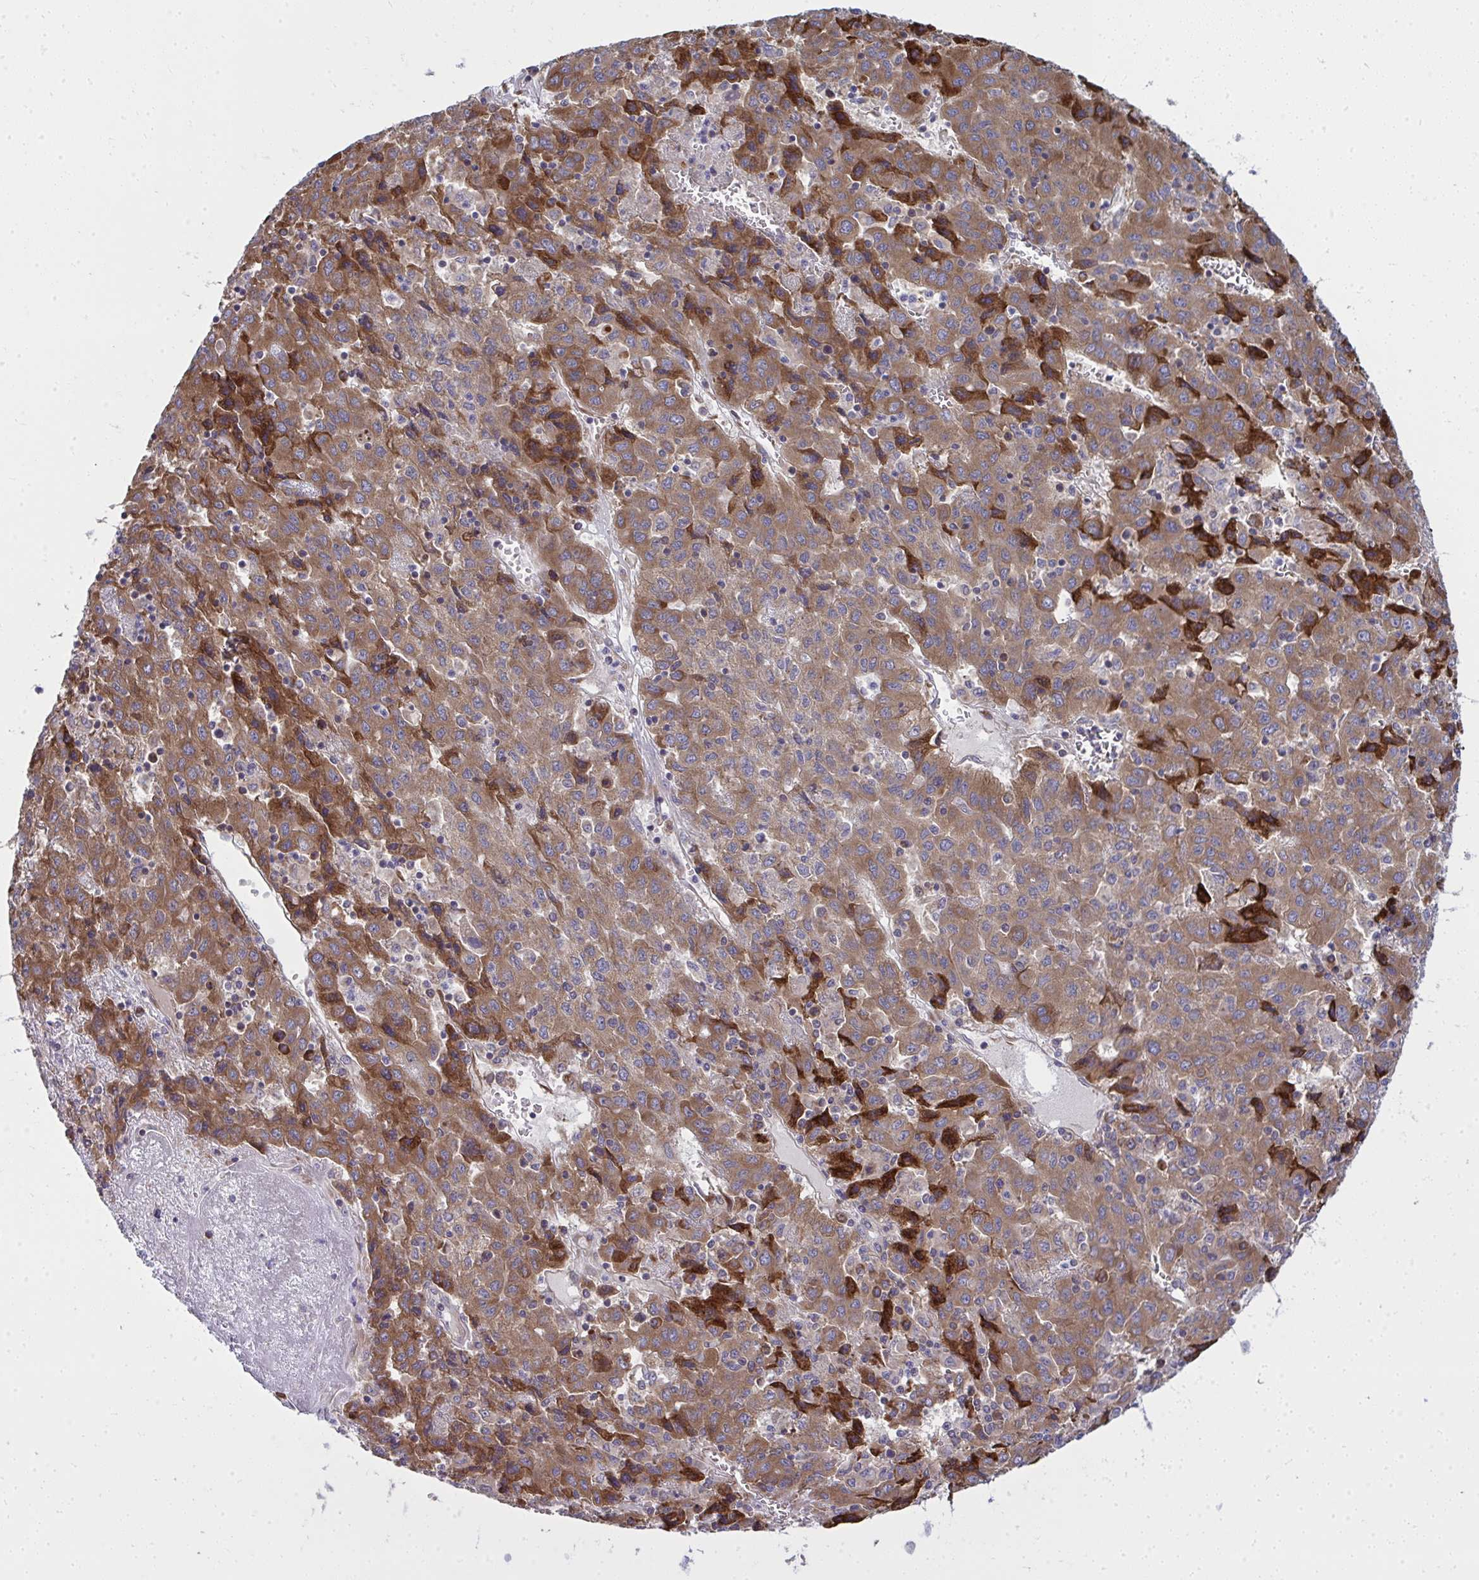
{"staining": {"intensity": "moderate", "quantity": ">75%", "location": "cytoplasmic/membranous"}, "tissue": "liver cancer", "cell_type": "Tumor cells", "image_type": "cancer", "snomed": [{"axis": "morphology", "description": "Carcinoma, Hepatocellular, NOS"}, {"axis": "topography", "description": "Liver"}], "caption": "The photomicrograph demonstrates immunohistochemical staining of liver hepatocellular carcinoma. There is moderate cytoplasmic/membranous staining is seen in approximately >75% of tumor cells. (Stains: DAB in brown, nuclei in blue, Microscopy: brightfield microscopy at high magnification).", "gene": "GFPT2", "patient": {"sex": "female", "age": 53}}